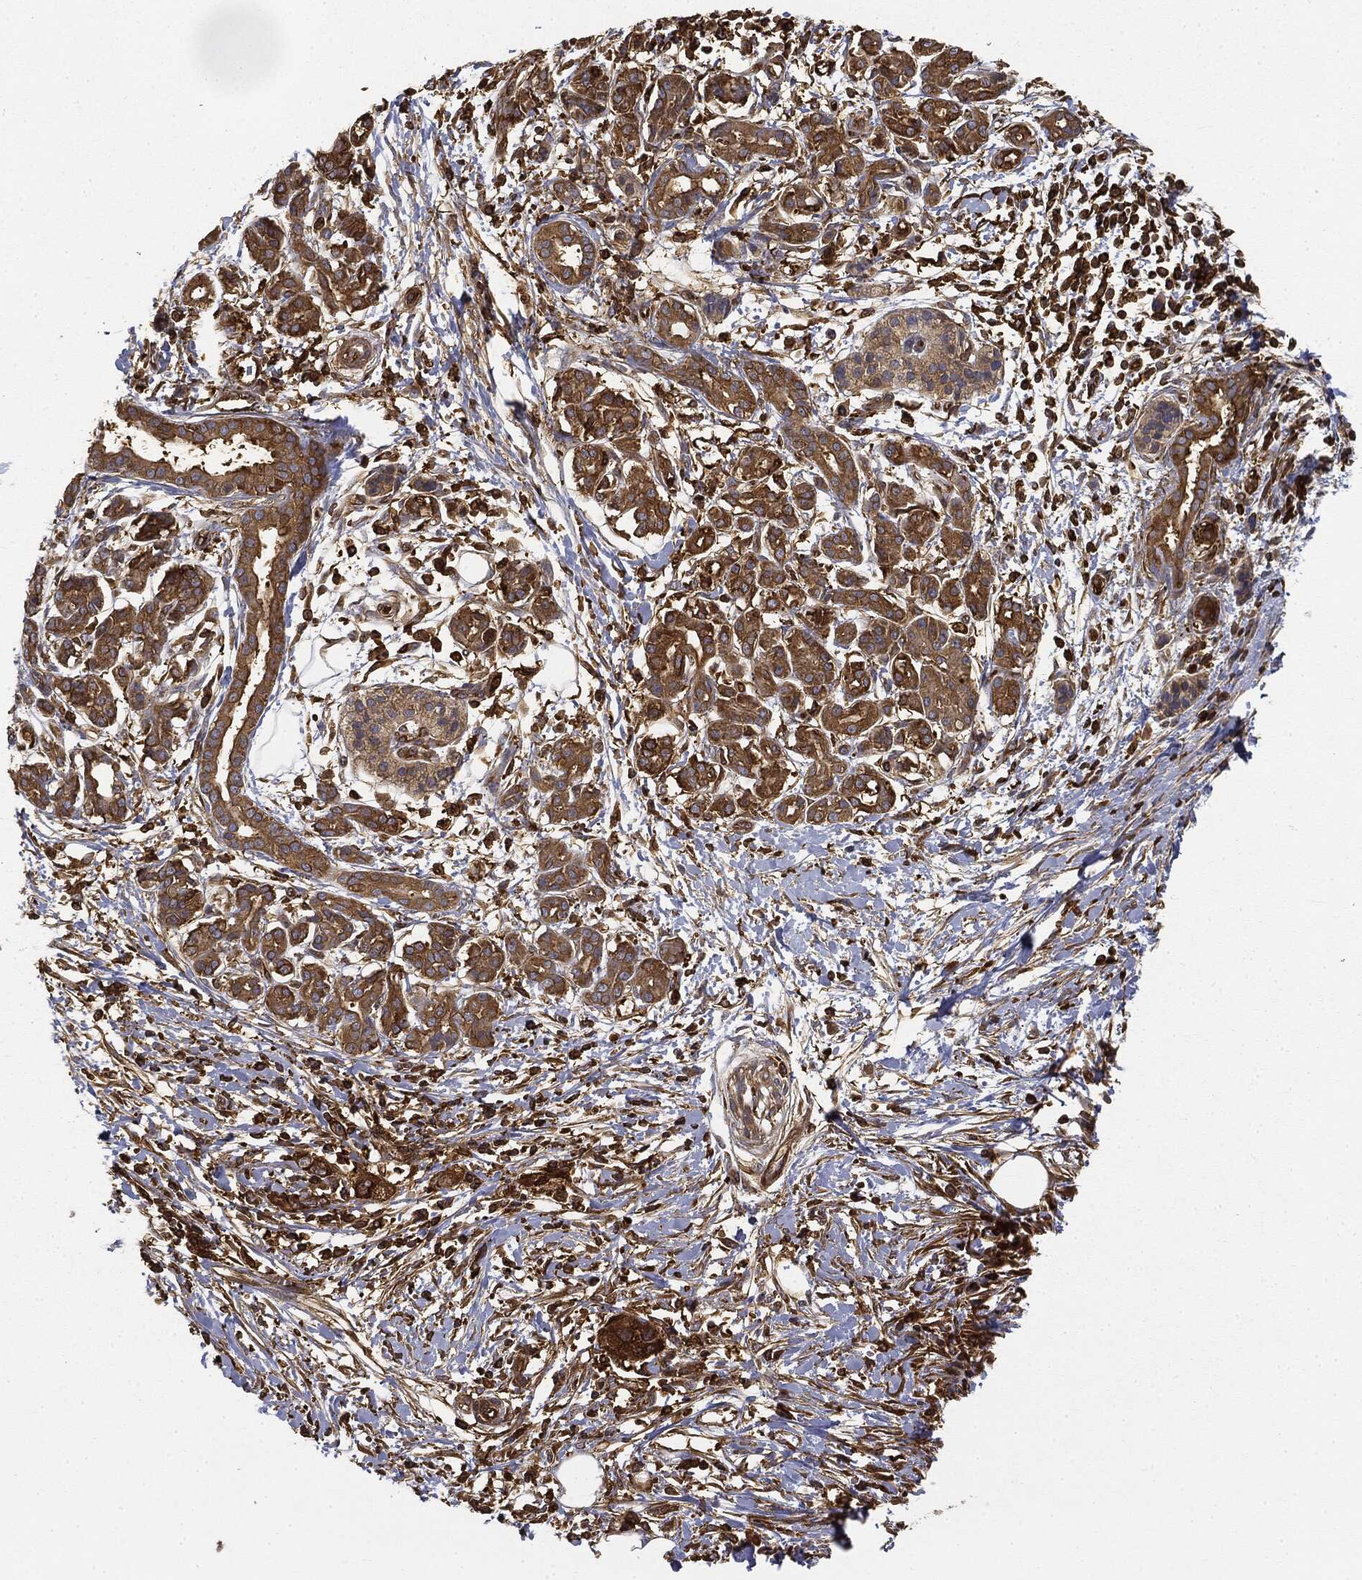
{"staining": {"intensity": "strong", "quantity": ">75%", "location": "cytoplasmic/membranous"}, "tissue": "pancreatic cancer", "cell_type": "Tumor cells", "image_type": "cancer", "snomed": [{"axis": "morphology", "description": "Adenocarcinoma, NOS"}, {"axis": "topography", "description": "Pancreas"}], "caption": "Pancreatic cancer stained for a protein (brown) reveals strong cytoplasmic/membranous positive positivity in about >75% of tumor cells.", "gene": "WDR1", "patient": {"sex": "male", "age": 72}}